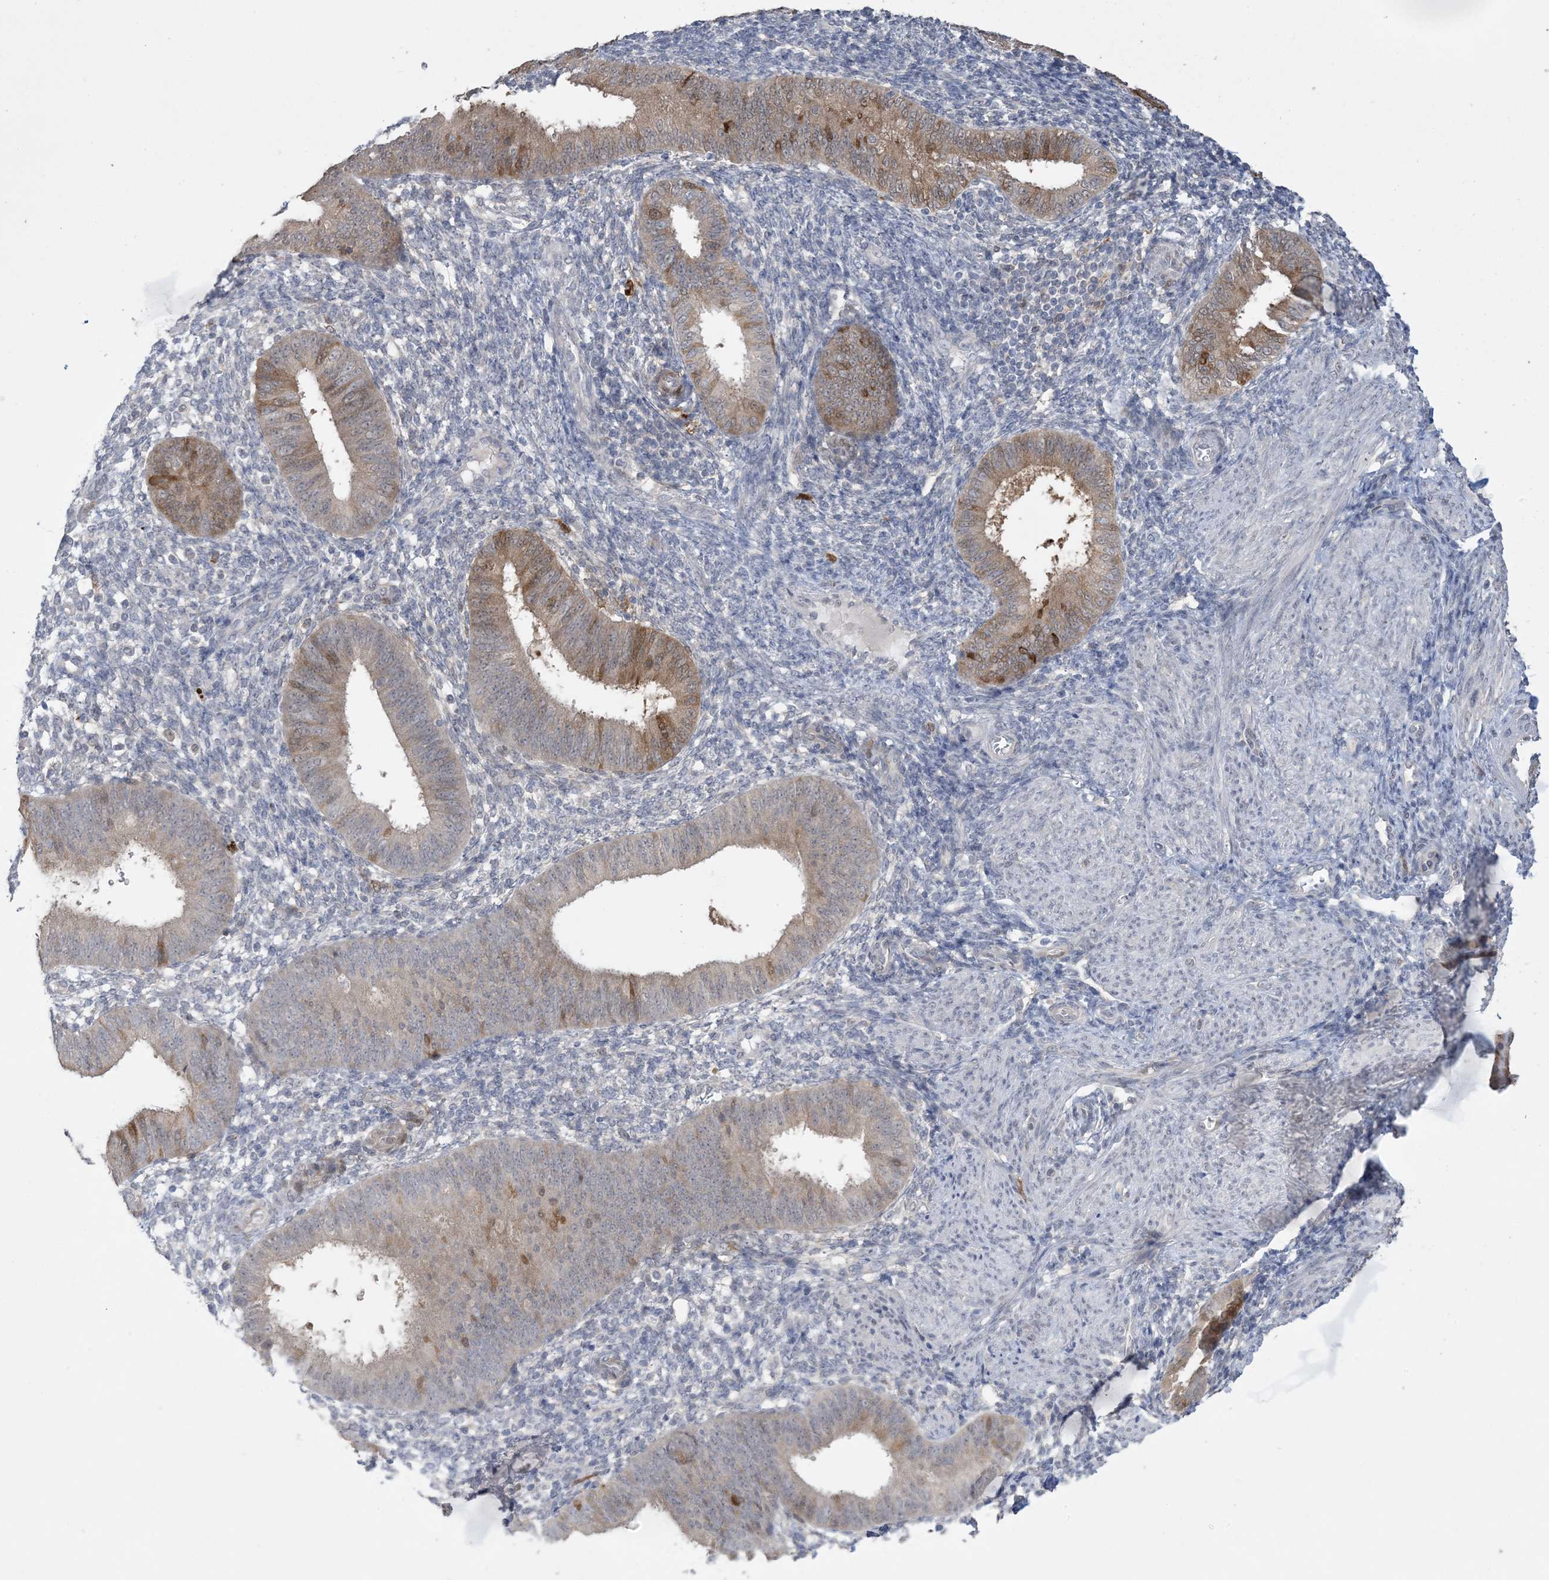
{"staining": {"intensity": "negative", "quantity": "none", "location": "none"}, "tissue": "endometrium", "cell_type": "Cells in endometrial stroma", "image_type": "normal", "snomed": [{"axis": "morphology", "description": "Normal tissue, NOS"}, {"axis": "topography", "description": "Uterus"}, {"axis": "topography", "description": "Endometrium"}], "caption": "The immunohistochemistry photomicrograph has no significant staining in cells in endometrial stroma of endometrium.", "gene": "HMGCS1", "patient": {"sex": "female", "age": 48}}